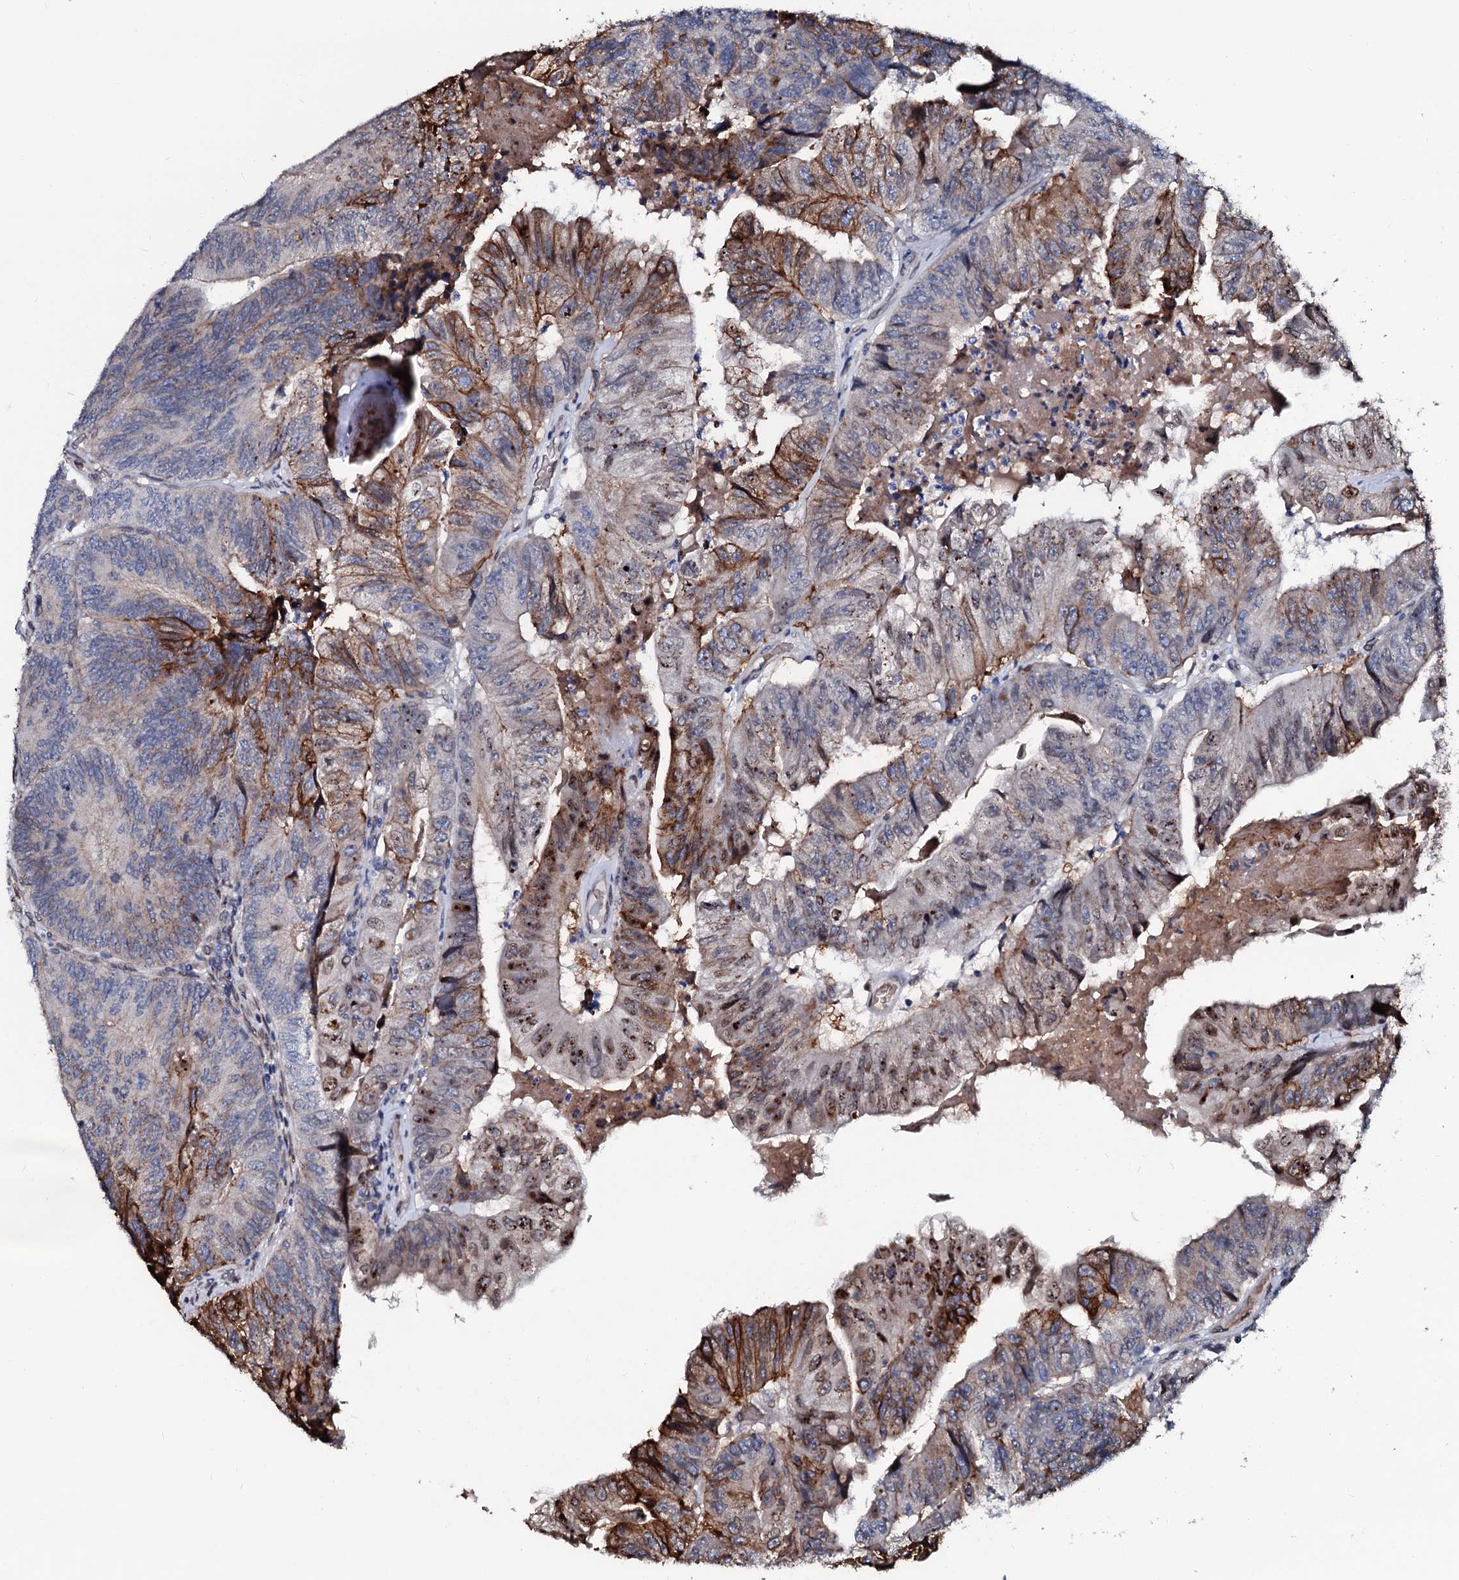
{"staining": {"intensity": "moderate", "quantity": "25%-75%", "location": "cytoplasmic/membranous,nuclear"}, "tissue": "colorectal cancer", "cell_type": "Tumor cells", "image_type": "cancer", "snomed": [{"axis": "morphology", "description": "Adenocarcinoma, NOS"}, {"axis": "topography", "description": "Colon"}], "caption": "Immunohistochemistry (IHC) staining of colorectal adenocarcinoma, which displays medium levels of moderate cytoplasmic/membranous and nuclear expression in about 25%-75% of tumor cells indicating moderate cytoplasmic/membranous and nuclear protein expression. The staining was performed using DAB (3,3'-diaminobenzidine) (brown) for protein detection and nuclei were counterstained in hematoxylin (blue).", "gene": "NRP2", "patient": {"sex": "female", "age": 67}}